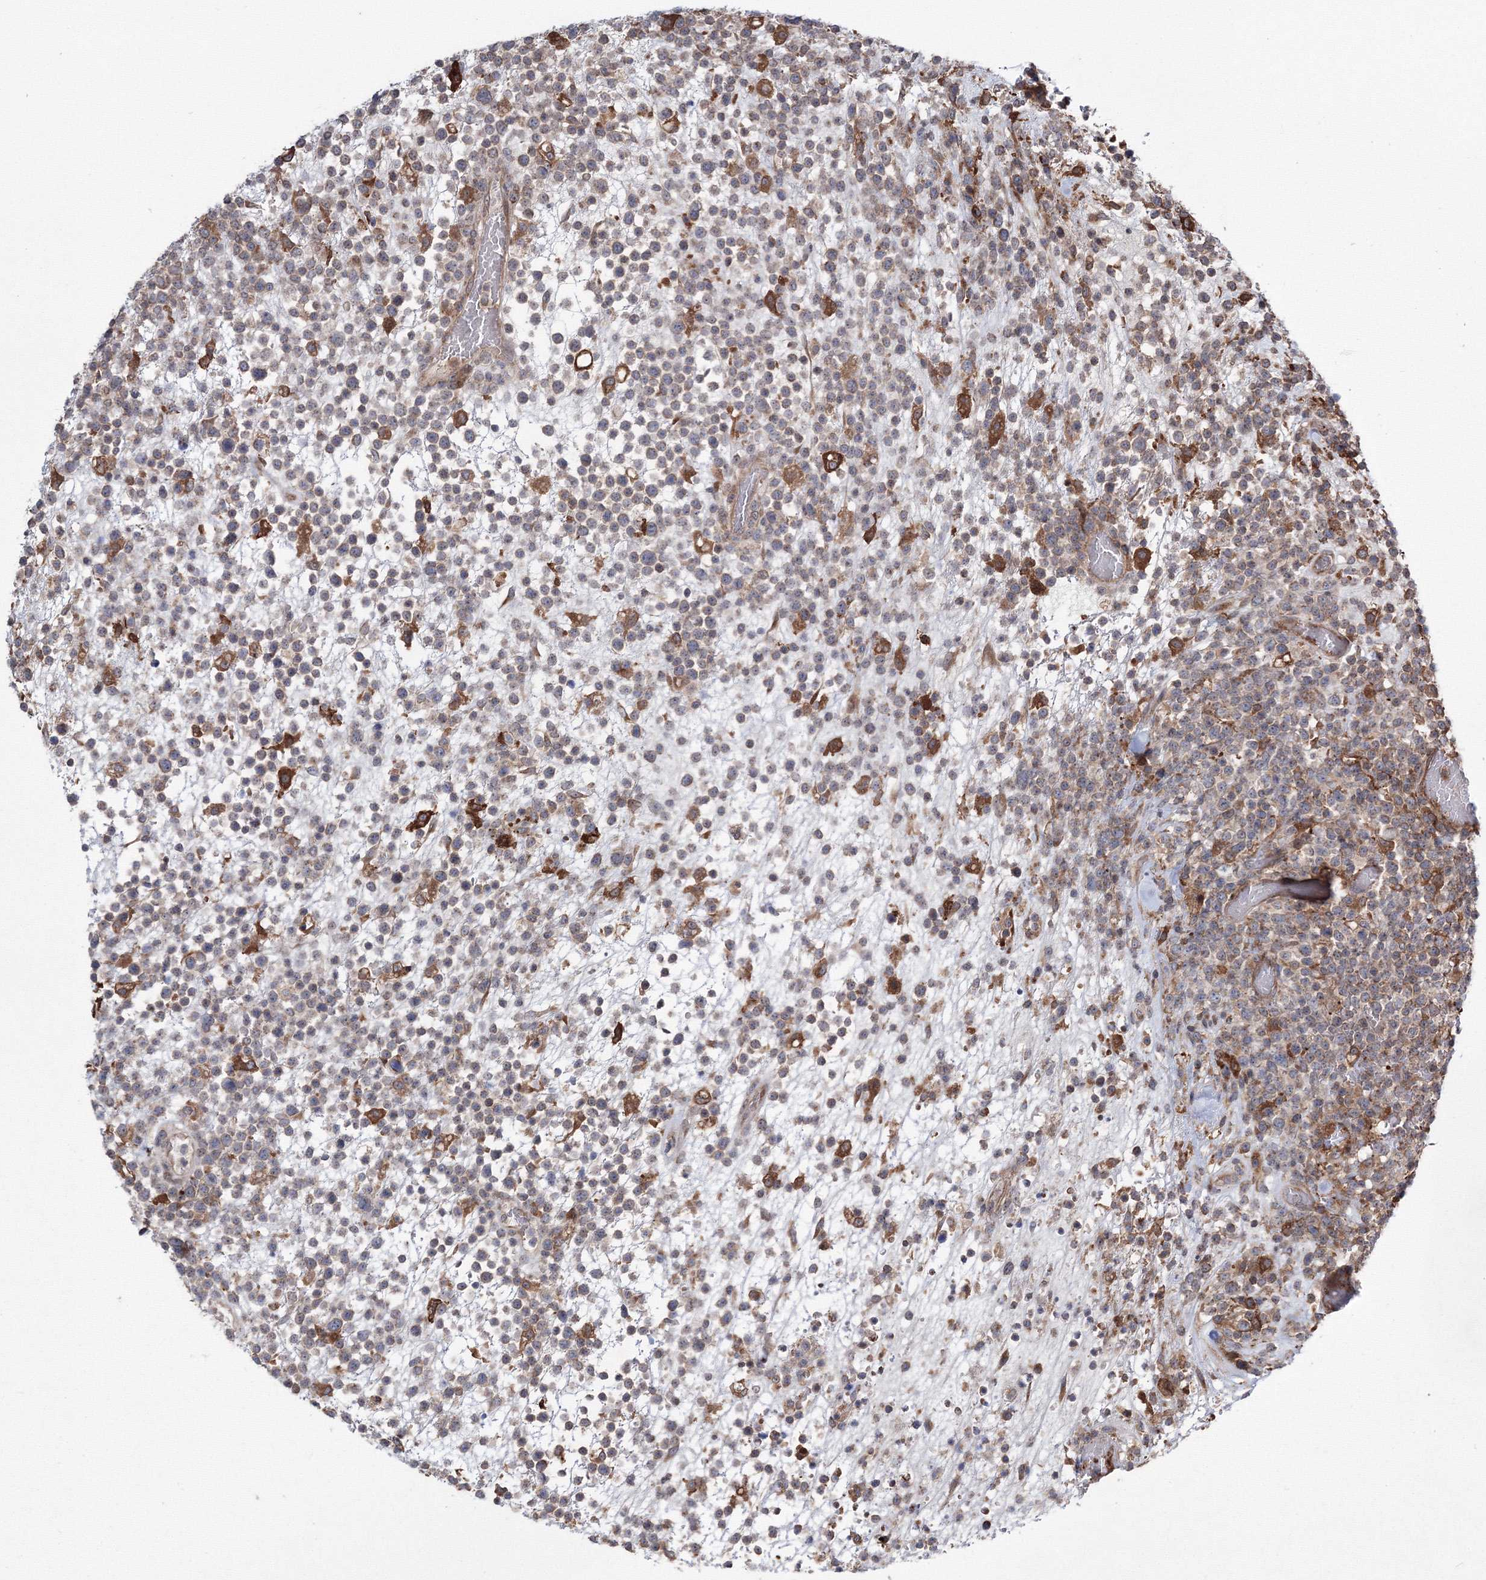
{"staining": {"intensity": "weak", "quantity": "25%-75%", "location": "cytoplasmic/membranous"}, "tissue": "lymphoma", "cell_type": "Tumor cells", "image_type": "cancer", "snomed": [{"axis": "morphology", "description": "Malignant lymphoma, non-Hodgkin's type, High grade"}, {"axis": "topography", "description": "Colon"}], "caption": "DAB immunohistochemical staining of lymphoma exhibits weak cytoplasmic/membranous protein positivity in approximately 25%-75% of tumor cells. (Brightfield microscopy of DAB IHC at high magnification).", "gene": "RANBP3L", "patient": {"sex": "female", "age": 53}}